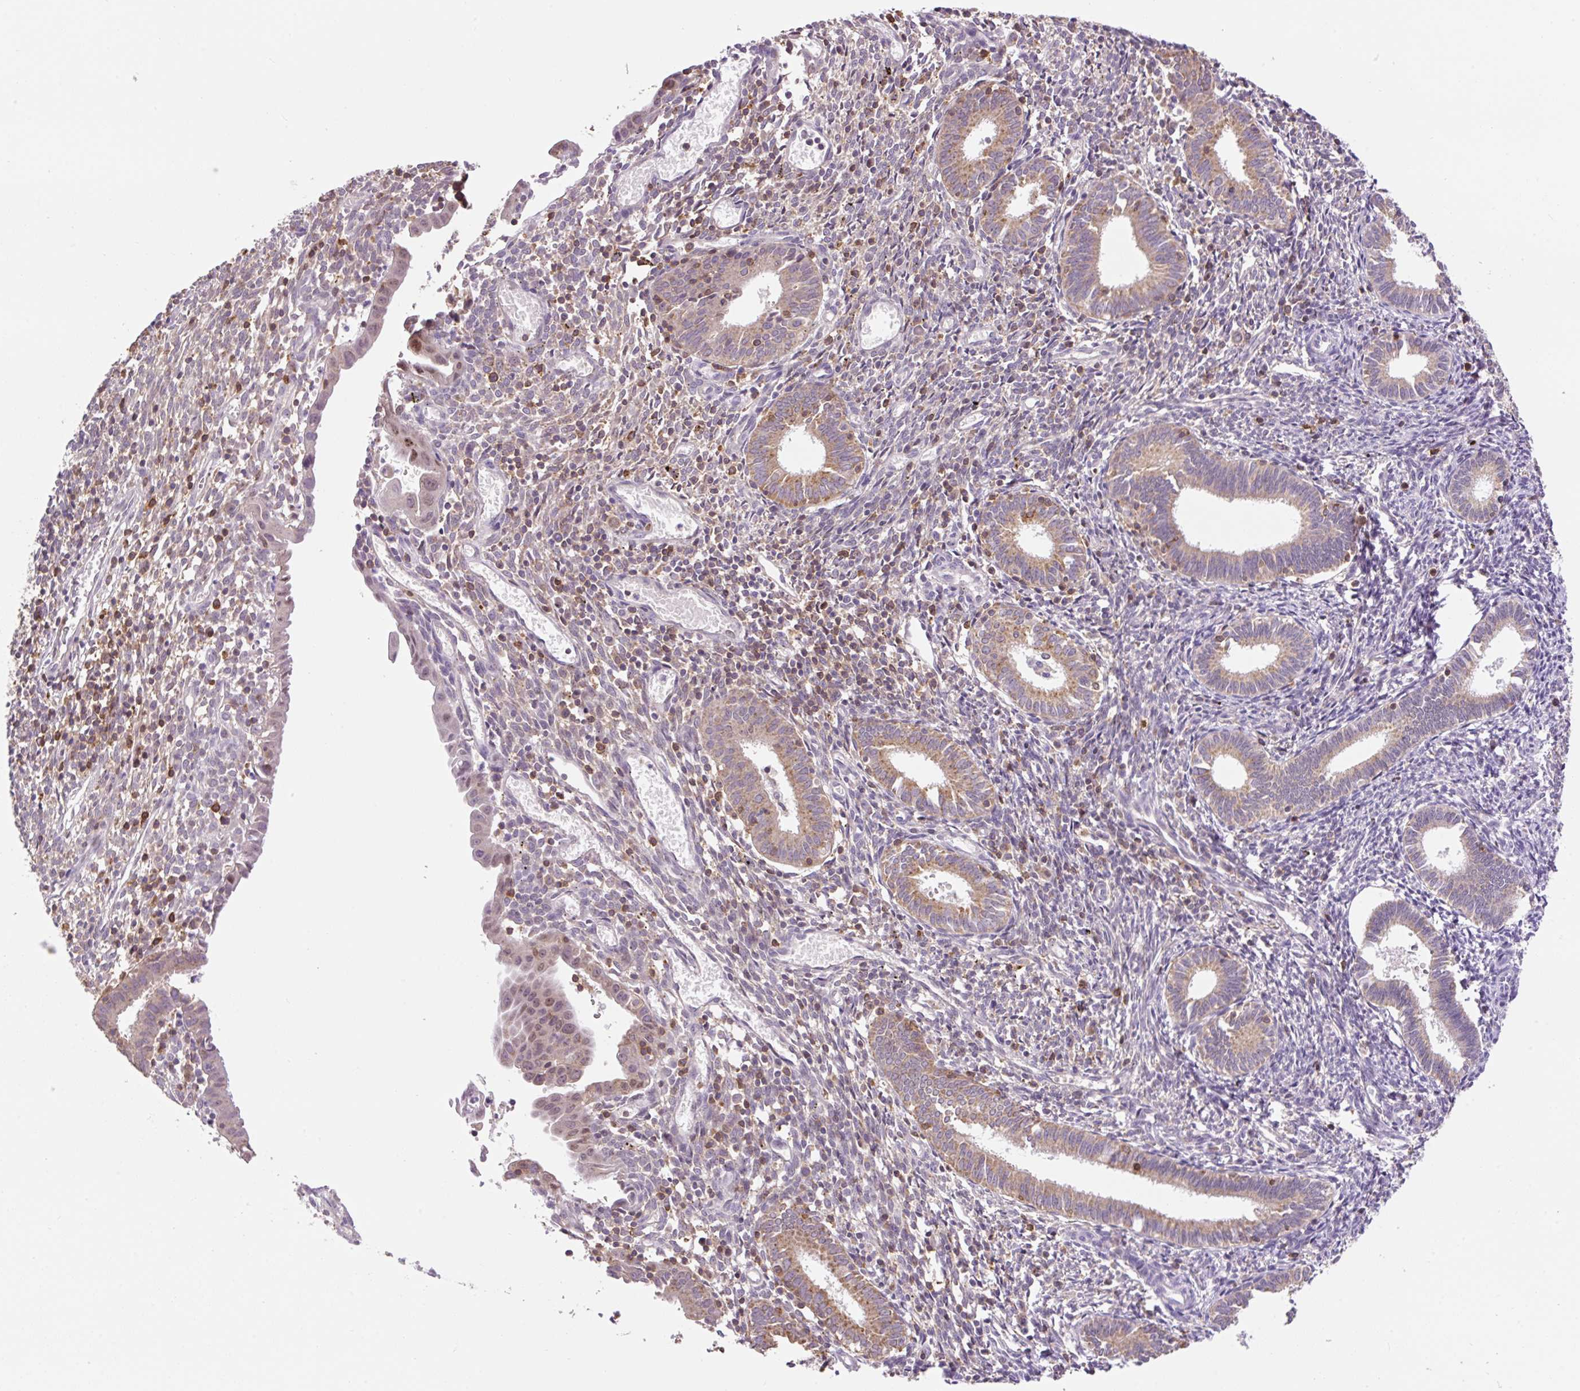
{"staining": {"intensity": "weak", "quantity": "<25%", "location": "cytoplasmic/membranous"}, "tissue": "endometrium", "cell_type": "Cells in endometrial stroma", "image_type": "normal", "snomed": [{"axis": "morphology", "description": "Normal tissue, NOS"}, {"axis": "topography", "description": "Endometrium"}], "caption": "This is an immunohistochemistry (IHC) histopathology image of unremarkable endometrium. There is no staining in cells in endometrial stroma.", "gene": "CARD11", "patient": {"sex": "female", "age": 41}}